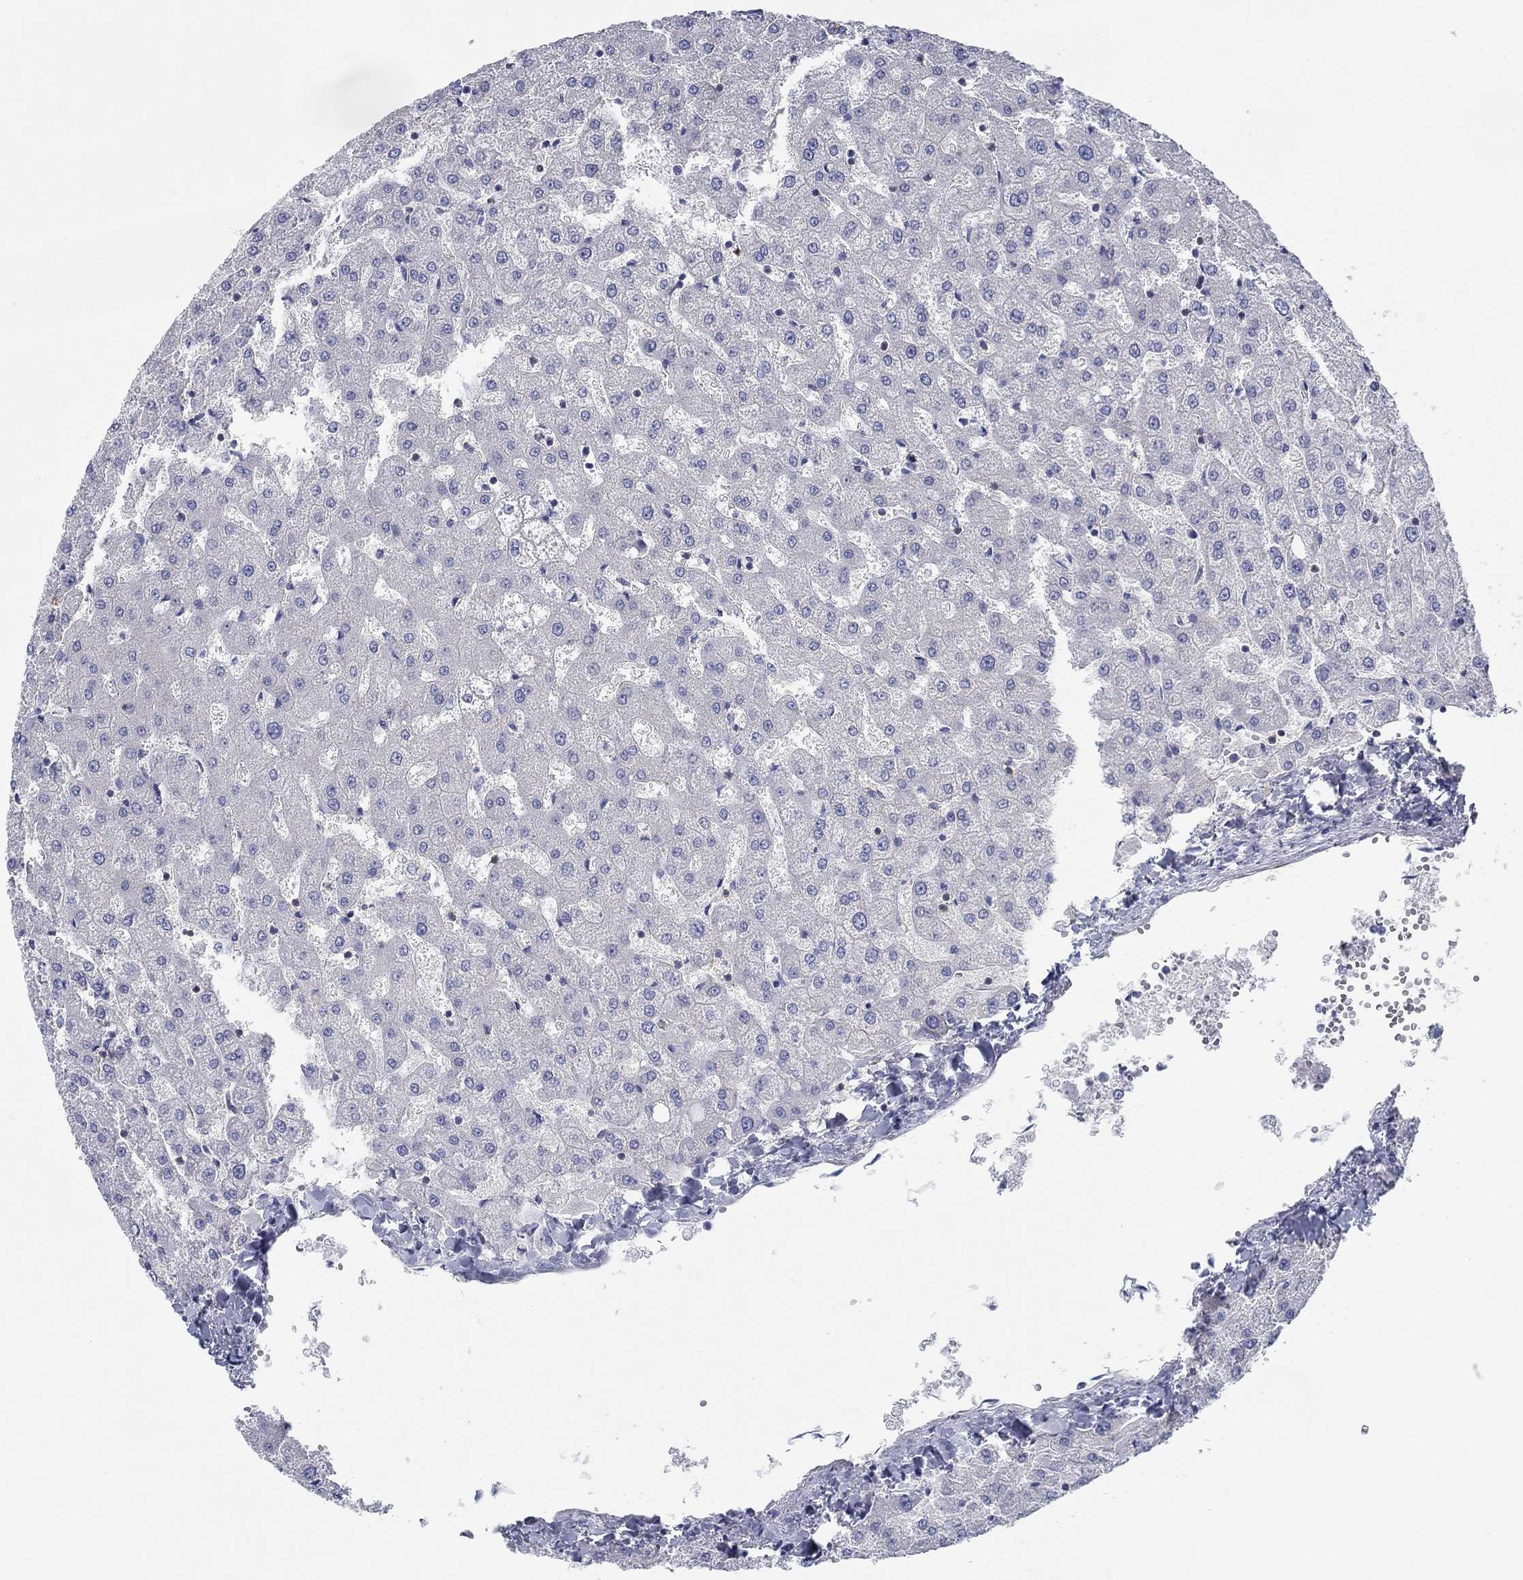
{"staining": {"intensity": "negative", "quantity": "none", "location": "none"}, "tissue": "liver", "cell_type": "Cholangiocytes", "image_type": "normal", "snomed": [{"axis": "morphology", "description": "Normal tissue, NOS"}, {"axis": "topography", "description": "Liver"}], "caption": "A histopathology image of liver stained for a protein exhibits no brown staining in cholangiocytes.", "gene": "BBOF1", "patient": {"sex": "female", "age": 50}}